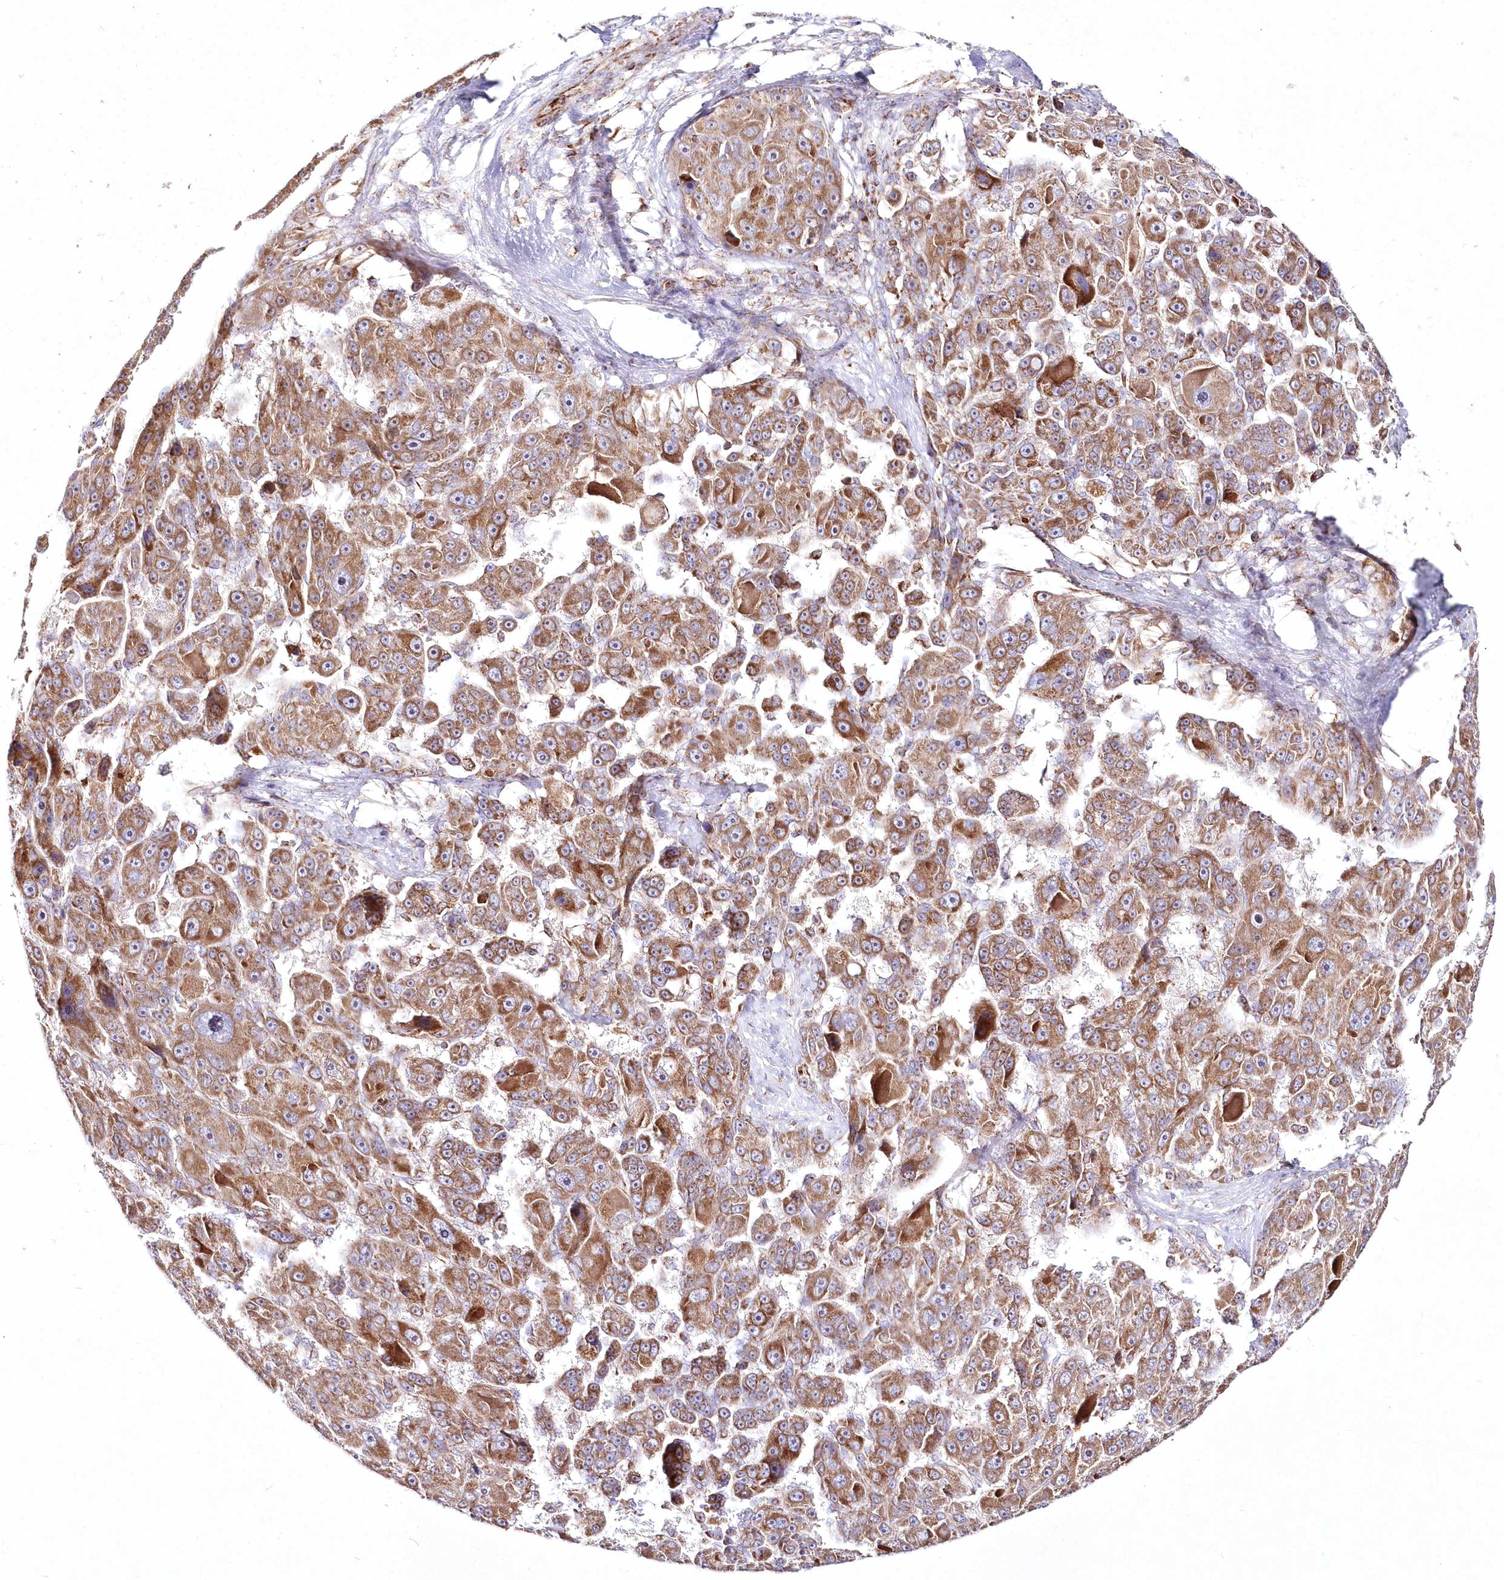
{"staining": {"intensity": "moderate", "quantity": ">75%", "location": "cytoplasmic/membranous"}, "tissue": "liver cancer", "cell_type": "Tumor cells", "image_type": "cancer", "snomed": [{"axis": "morphology", "description": "Carcinoma, Hepatocellular, NOS"}, {"axis": "topography", "description": "Liver"}], "caption": "This photomicrograph reveals liver hepatocellular carcinoma stained with IHC to label a protein in brown. The cytoplasmic/membranous of tumor cells show moderate positivity for the protein. Nuclei are counter-stained blue.", "gene": "DNA2", "patient": {"sex": "male", "age": 76}}